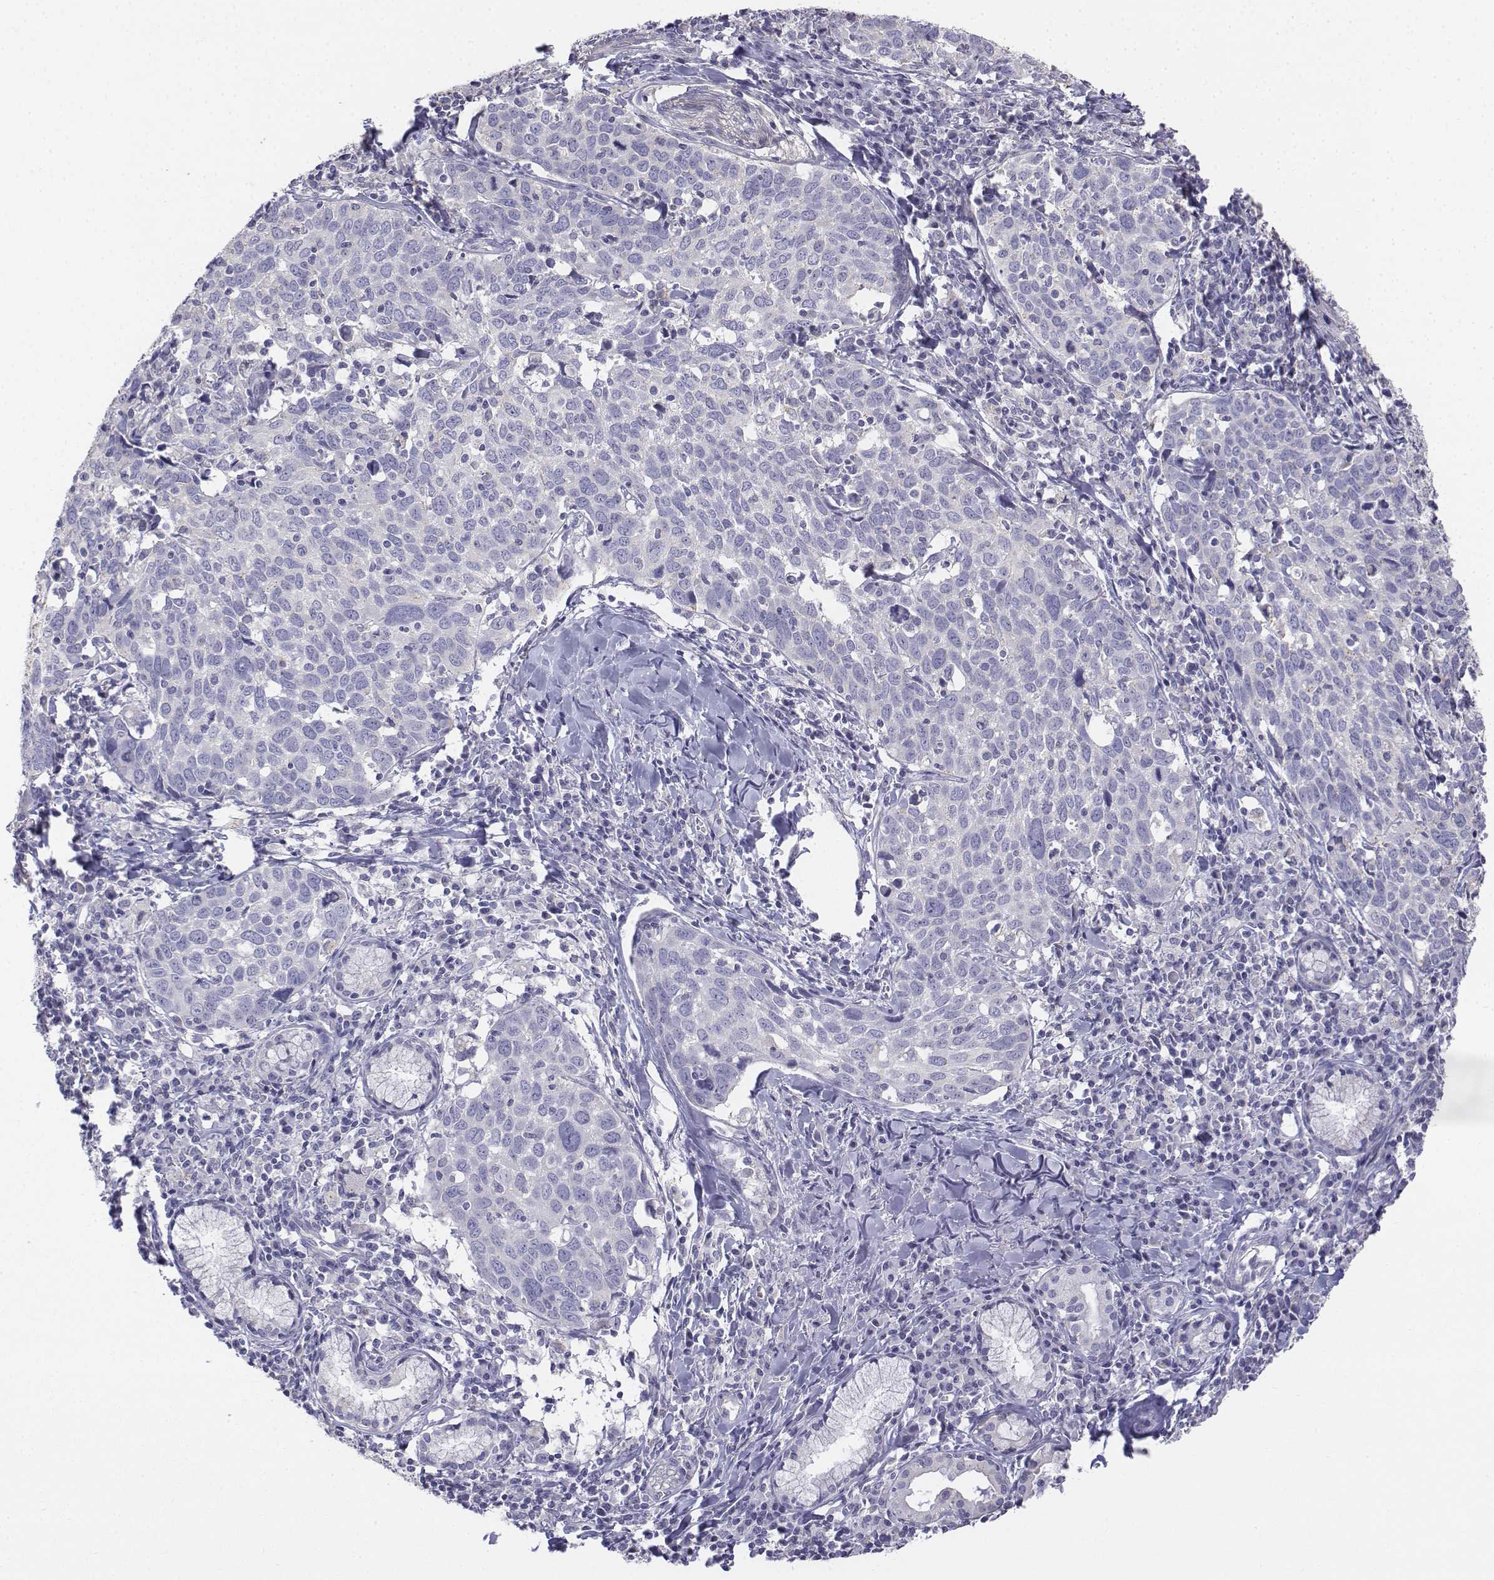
{"staining": {"intensity": "negative", "quantity": "none", "location": "none"}, "tissue": "lung cancer", "cell_type": "Tumor cells", "image_type": "cancer", "snomed": [{"axis": "morphology", "description": "Squamous cell carcinoma, NOS"}, {"axis": "topography", "description": "Lung"}], "caption": "This photomicrograph is of lung cancer stained with immunohistochemistry (IHC) to label a protein in brown with the nuclei are counter-stained blue. There is no staining in tumor cells.", "gene": "LGSN", "patient": {"sex": "male", "age": 57}}